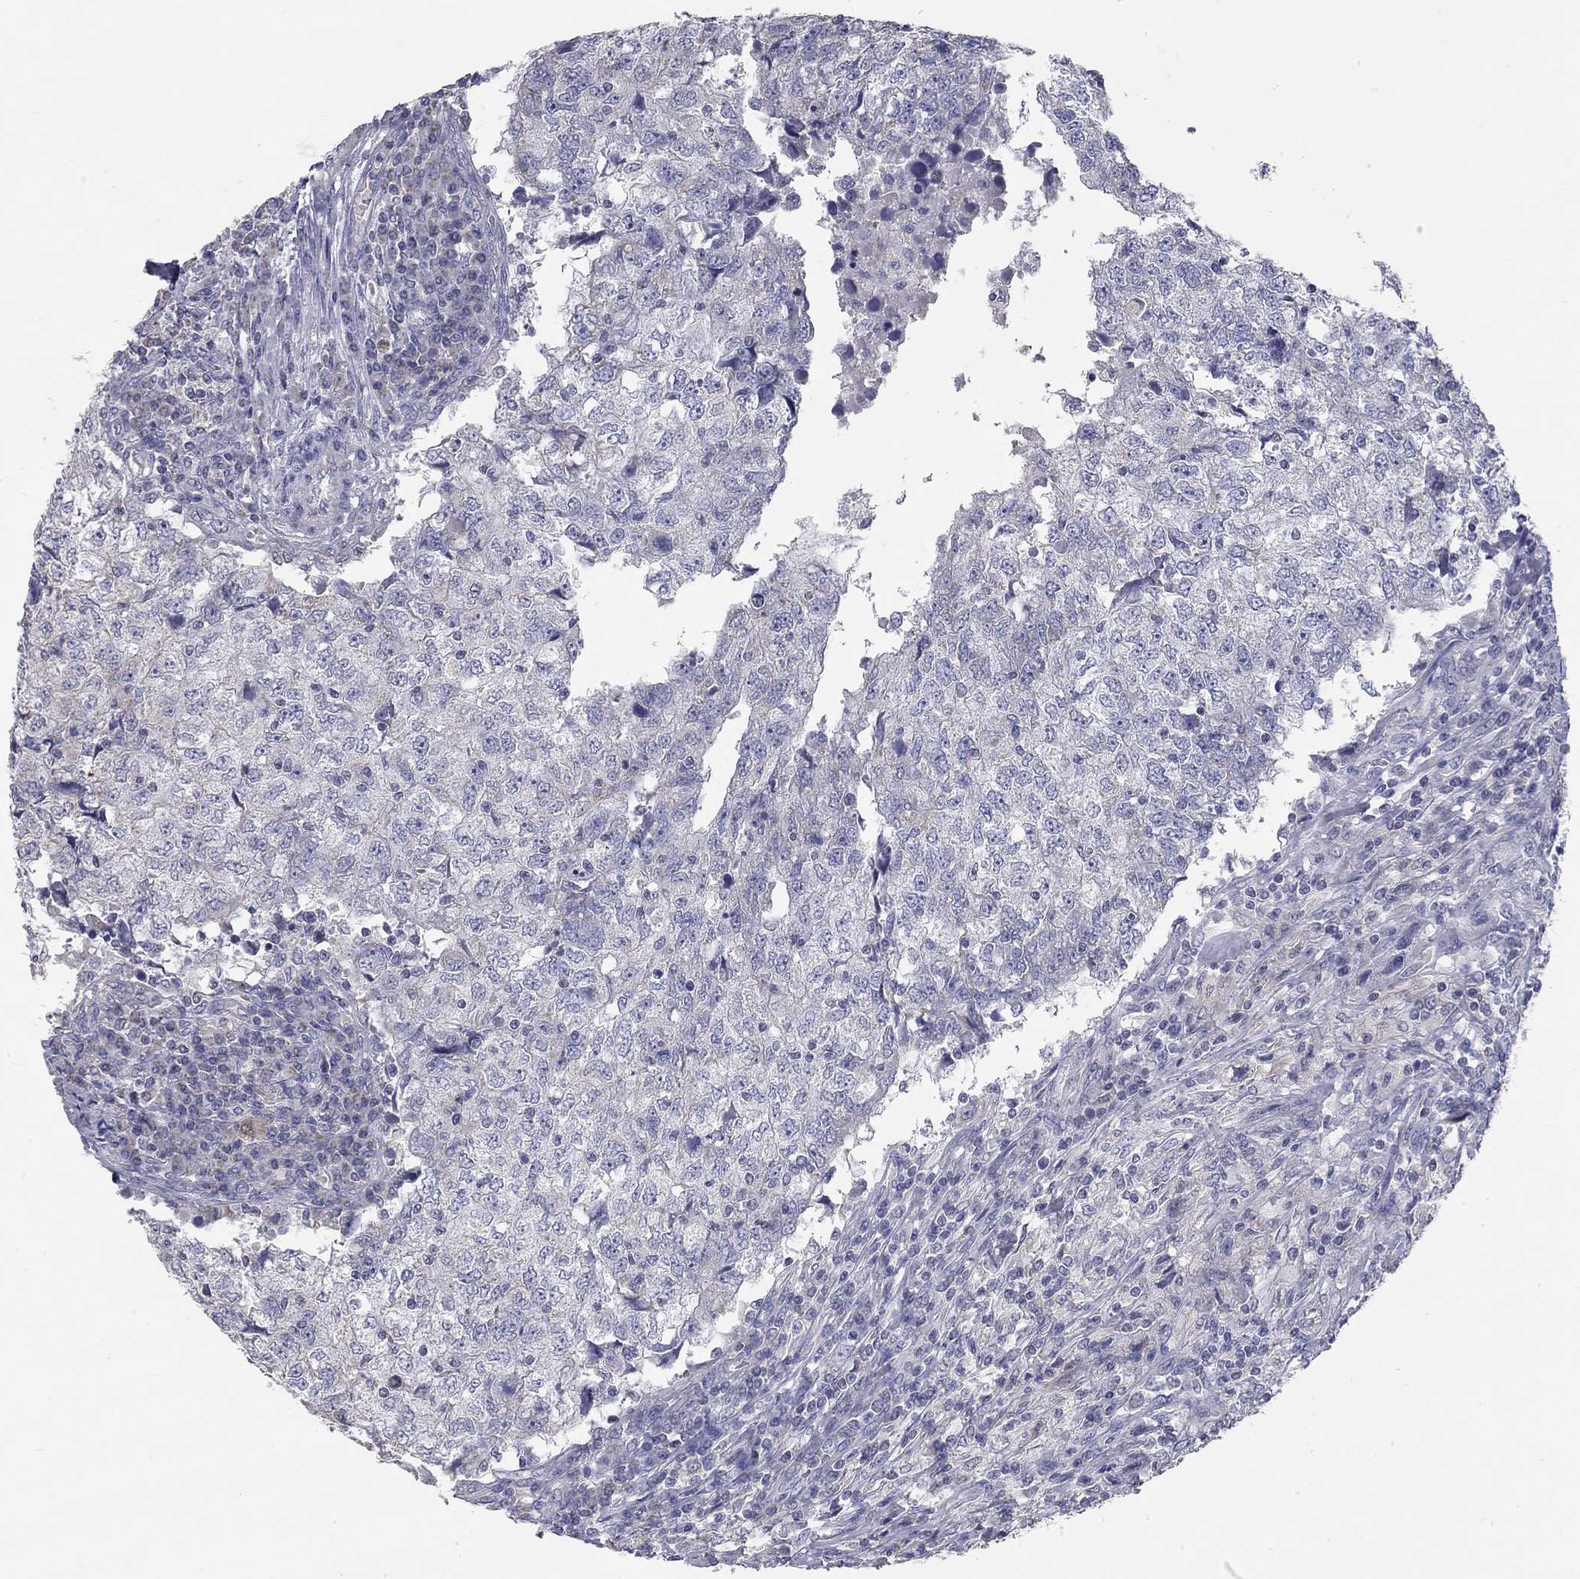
{"staining": {"intensity": "moderate", "quantity": "<25%", "location": "cytoplasmic/membranous"}, "tissue": "breast cancer", "cell_type": "Tumor cells", "image_type": "cancer", "snomed": [{"axis": "morphology", "description": "Duct carcinoma"}, {"axis": "topography", "description": "Breast"}], "caption": "Immunohistochemistry photomicrograph of breast cancer (infiltrating ductal carcinoma) stained for a protein (brown), which demonstrates low levels of moderate cytoplasmic/membranous positivity in approximately <25% of tumor cells.", "gene": "CFAP161", "patient": {"sex": "female", "age": 30}}